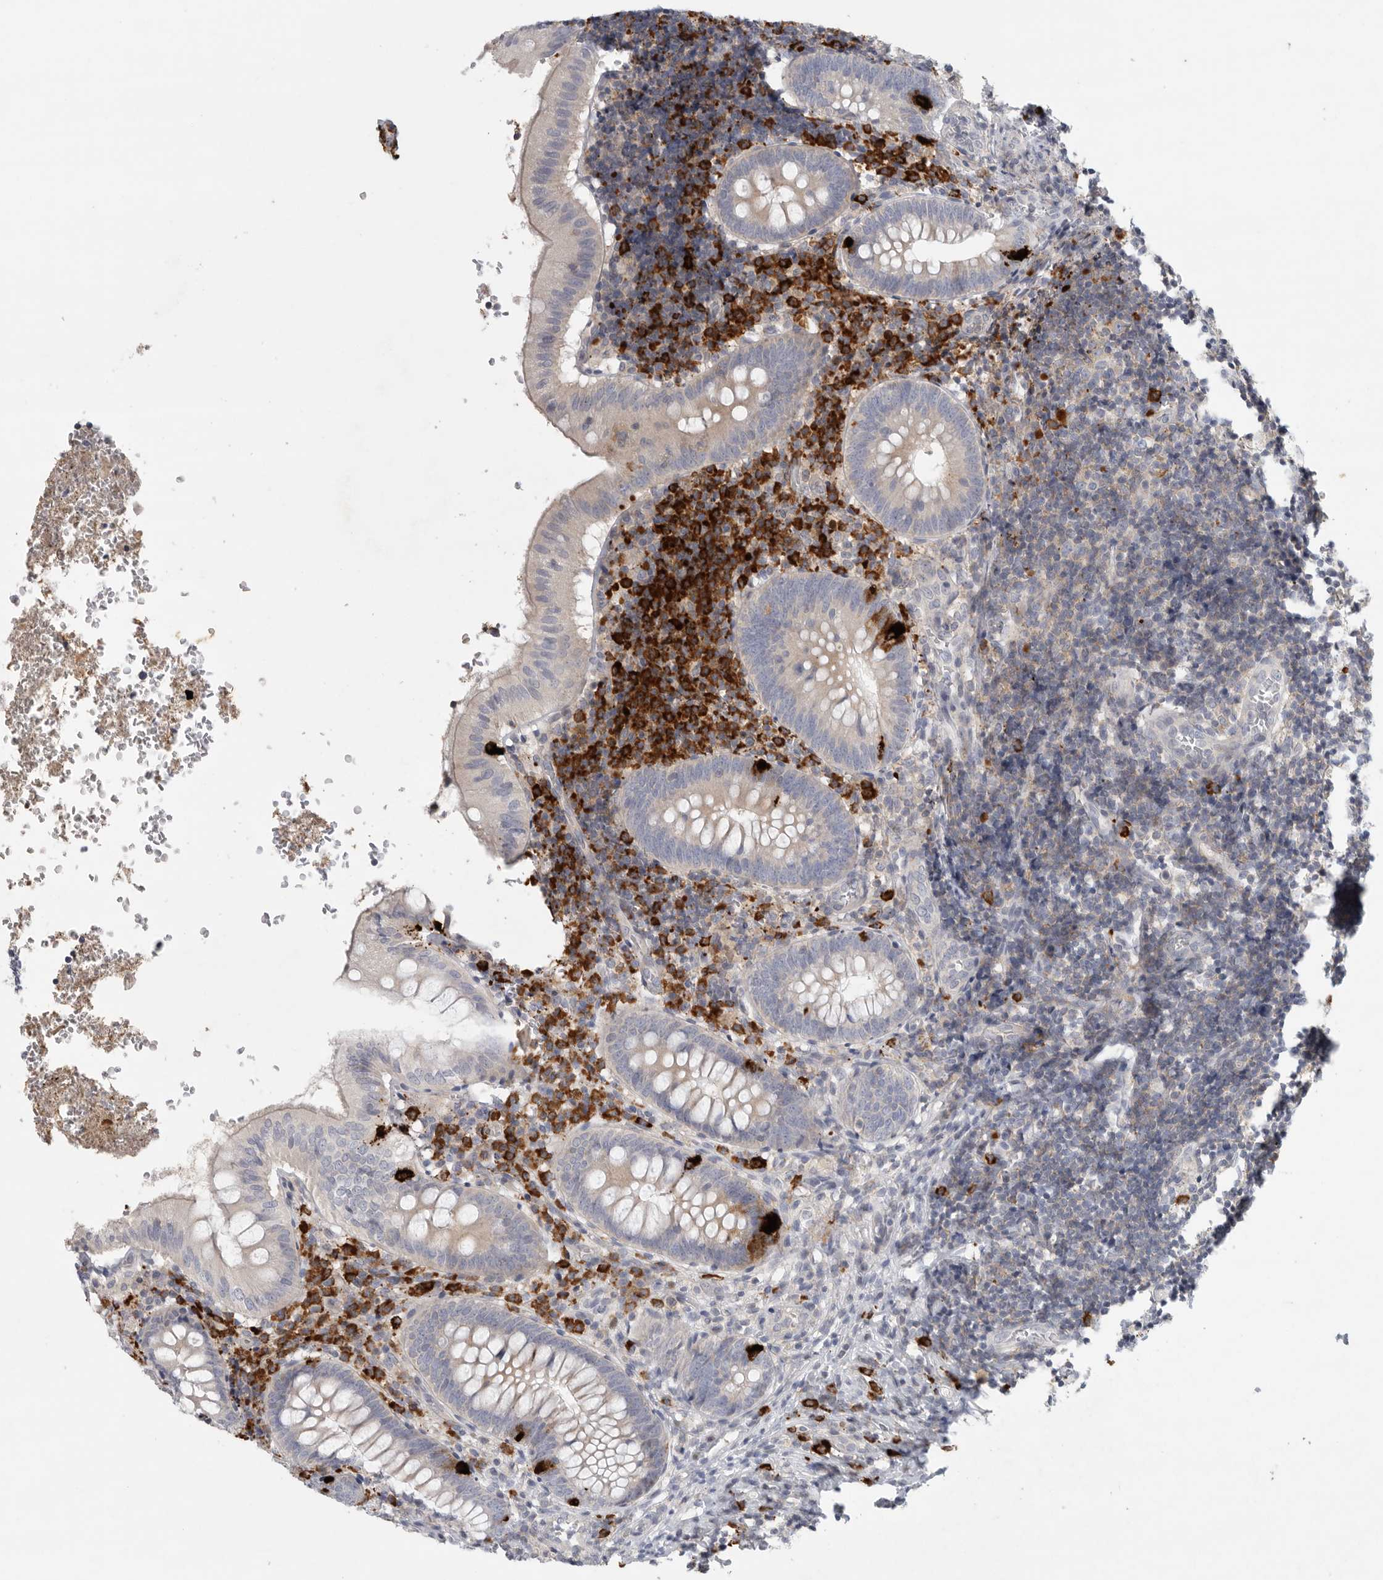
{"staining": {"intensity": "weak", "quantity": "<25%", "location": "cytoplasmic/membranous"}, "tissue": "appendix", "cell_type": "Glandular cells", "image_type": "normal", "snomed": [{"axis": "morphology", "description": "Normal tissue, NOS"}, {"axis": "topography", "description": "Appendix"}], "caption": "Immunohistochemistry (IHC) of unremarkable human appendix shows no staining in glandular cells.", "gene": "TMEM69", "patient": {"sex": "male", "age": 8}}